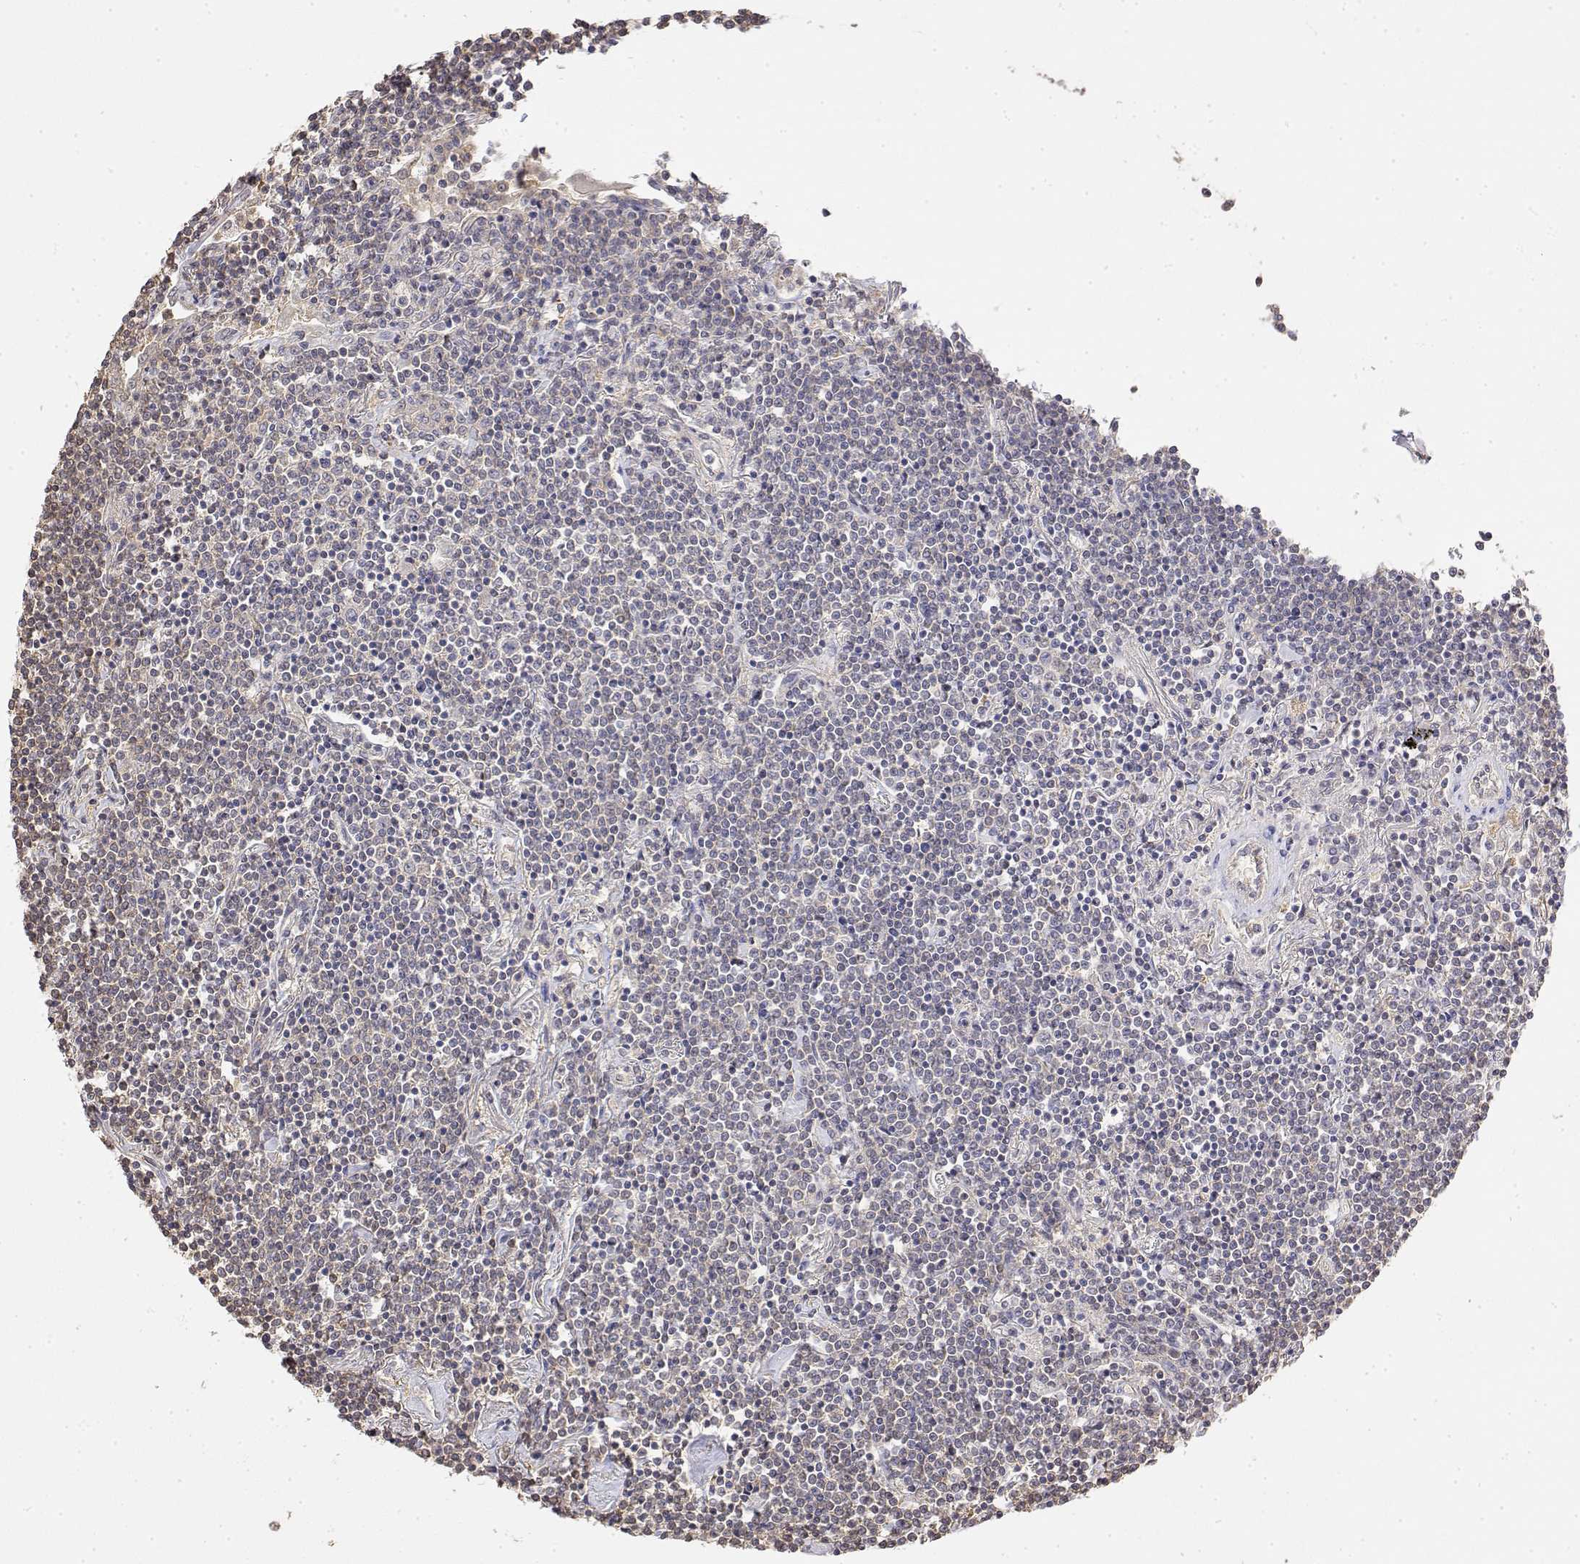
{"staining": {"intensity": "negative", "quantity": "none", "location": "none"}, "tissue": "lymphoma", "cell_type": "Tumor cells", "image_type": "cancer", "snomed": [{"axis": "morphology", "description": "Malignant lymphoma, non-Hodgkin's type, Low grade"}, {"axis": "topography", "description": "Lung"}], "caption": "High power microscopy histopathology image of an immunohistochemistry micrograph of lymphoma, revealing no significant expression in tumor cells.", "gene": "TPI1", "patient": {"sex": "female", "age": 71}}